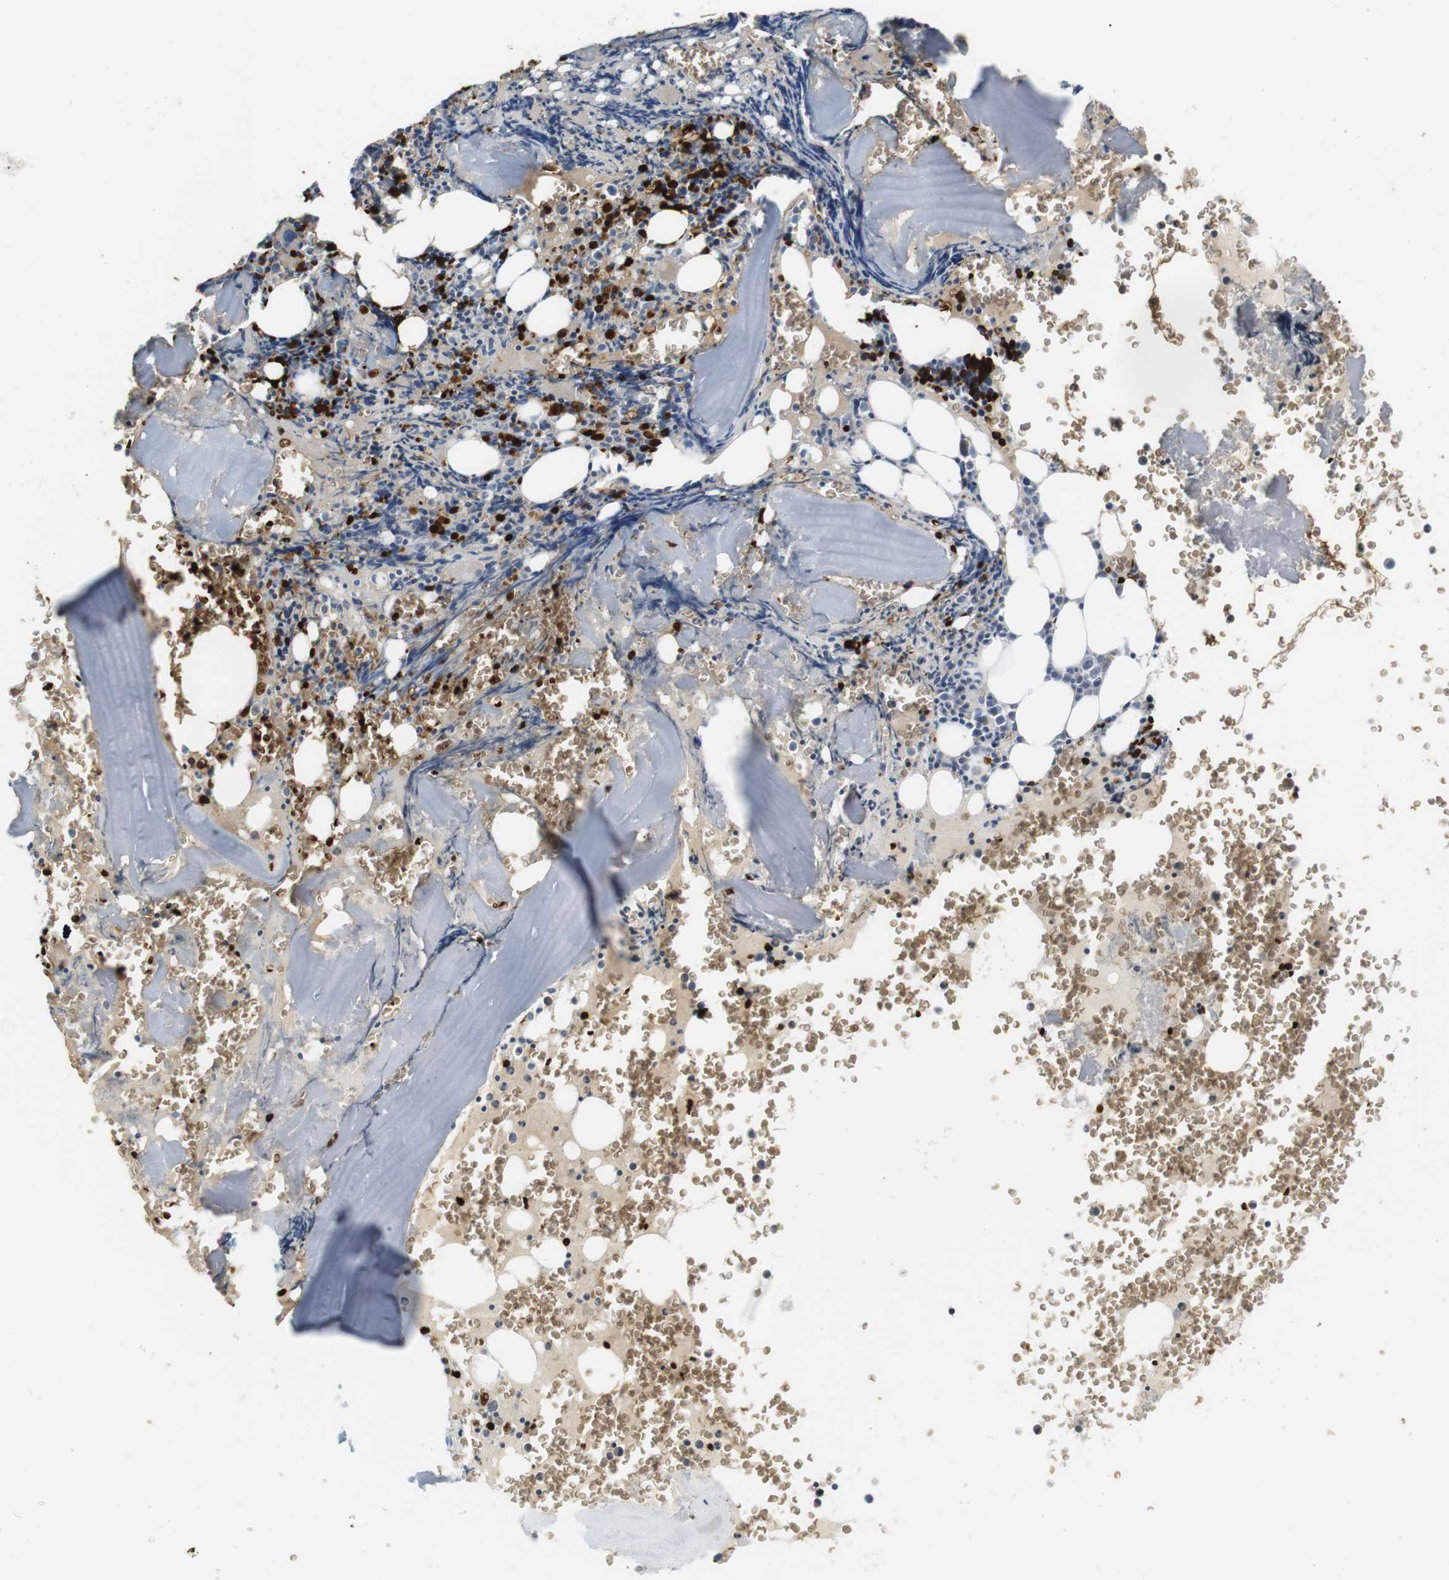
{"staining": {"intensity": "moderate", "quantity": "25%-75%", "location": "cytoplasmic/membranous,nuclear"}, "tissue": "bone marrow", "cell_type": "Hematopoietic cells", "image_type": "normal", "snomed": [{"axis": "morphology", "description": "Normal tissue, NOS"}, {"axis": "morphology", "description": "Inflammation, NOS"}, {"axis": "topography", "description": "Bone marrow"}], "caption": "A histopathology image showing moderate cytoplasmic/membranous,nuclear expression in approximately 25%-75% of hematopoietic cells in normal bone marrow, as visualized by brown immunohistochemical staining.", "gene": "ADCY10", "patient": {"sex": "male", "age": 37}}